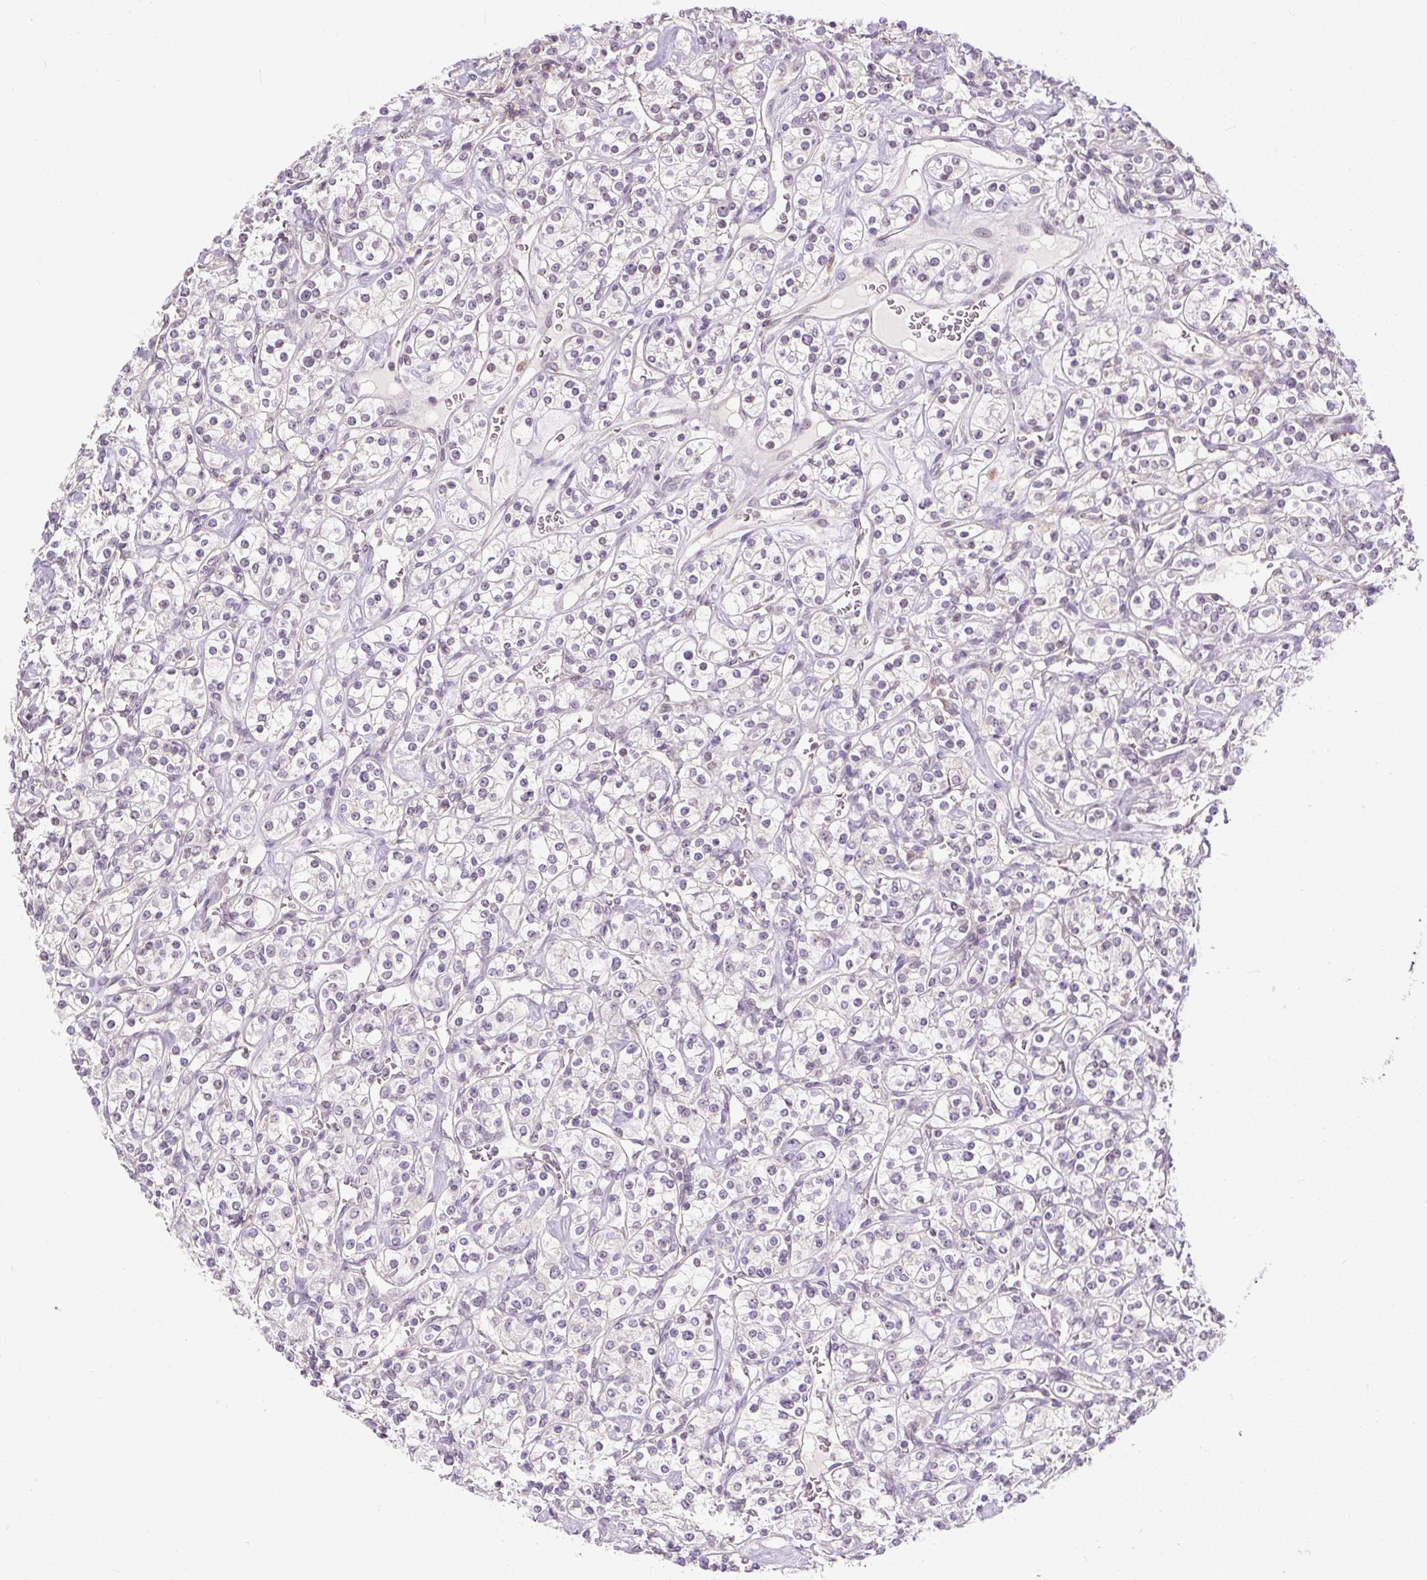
{"staining": {"intensity": "weak", "quantity": "25%-75%", "location": "nuclear"}, "tissue": "renal cancer", "cell_type": "Tumor cells", "image_type": "cancer", "snomed": [{"axis": "morphology", "description": "Adenocarcinoma, NOS"}, {"axis": "topography", "description": "Kidney"}], "caption": "Brown immunohistochemical staining in human renal adenocarcinoma displays weak nuclear staining in approximately 25%-75% of tumor cells. The protein is shown in brown color, while the nuclei are stained blue.", "gene": "RACGAP1", "patient": {"sex": "male", "age": 77}}